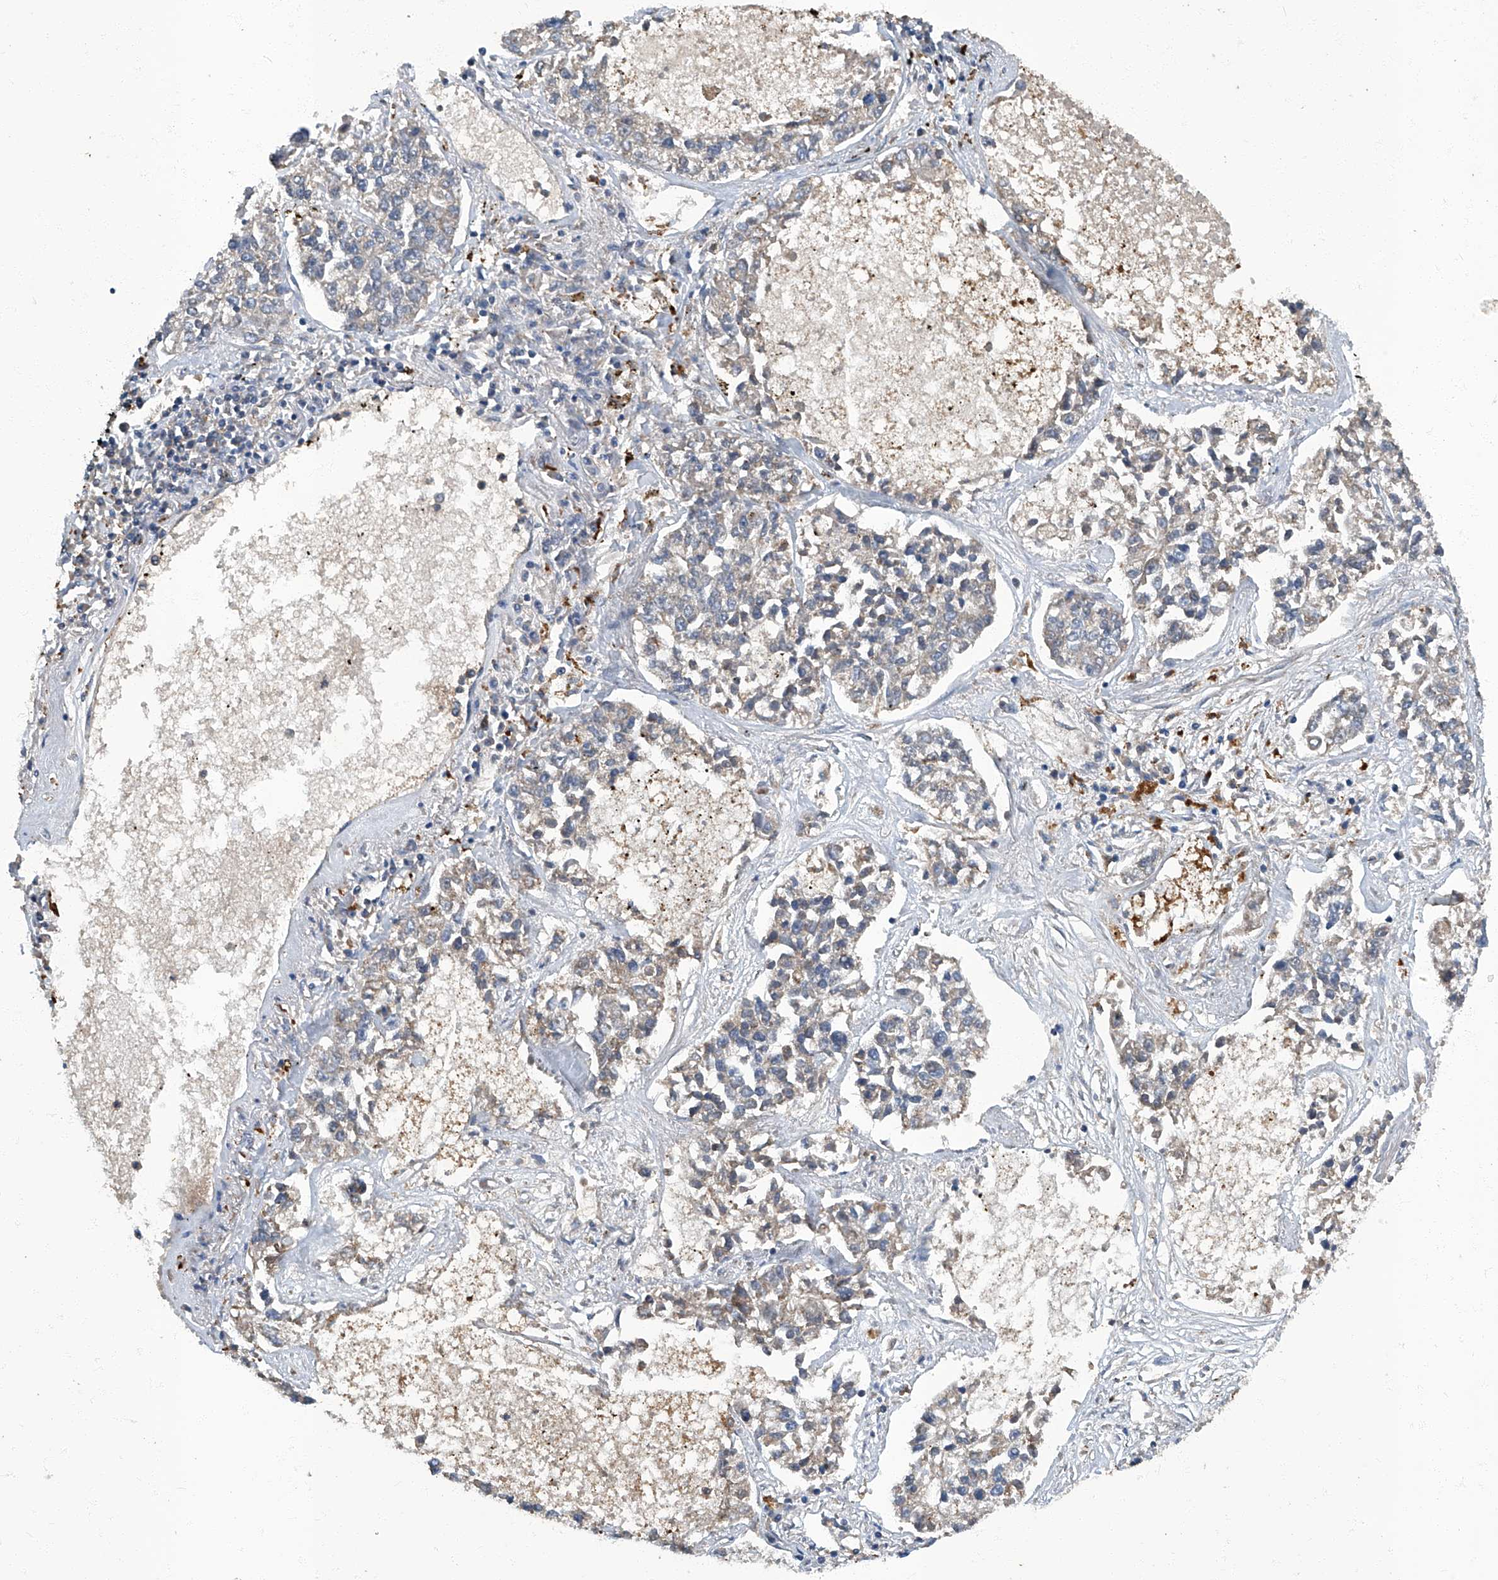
{"staining": {"intensity": "negative", "quantity": "none", "location": "none"}, "tissue": "lung cancer", "cell_type": "Tumor cells", "image_type": "cancer", "snomed": [{"axis": "morphology", "description": "Adenocarcinoma, NOS"}, {"axis": "topography", "description": "Lung"}], "caption": "An image of adenocarcinoma (lung) stained for a protein displays no brown staining in tumor cells.", "gene": "TNFRSF13B", "patient": {"sex": "male", "age": 49}}